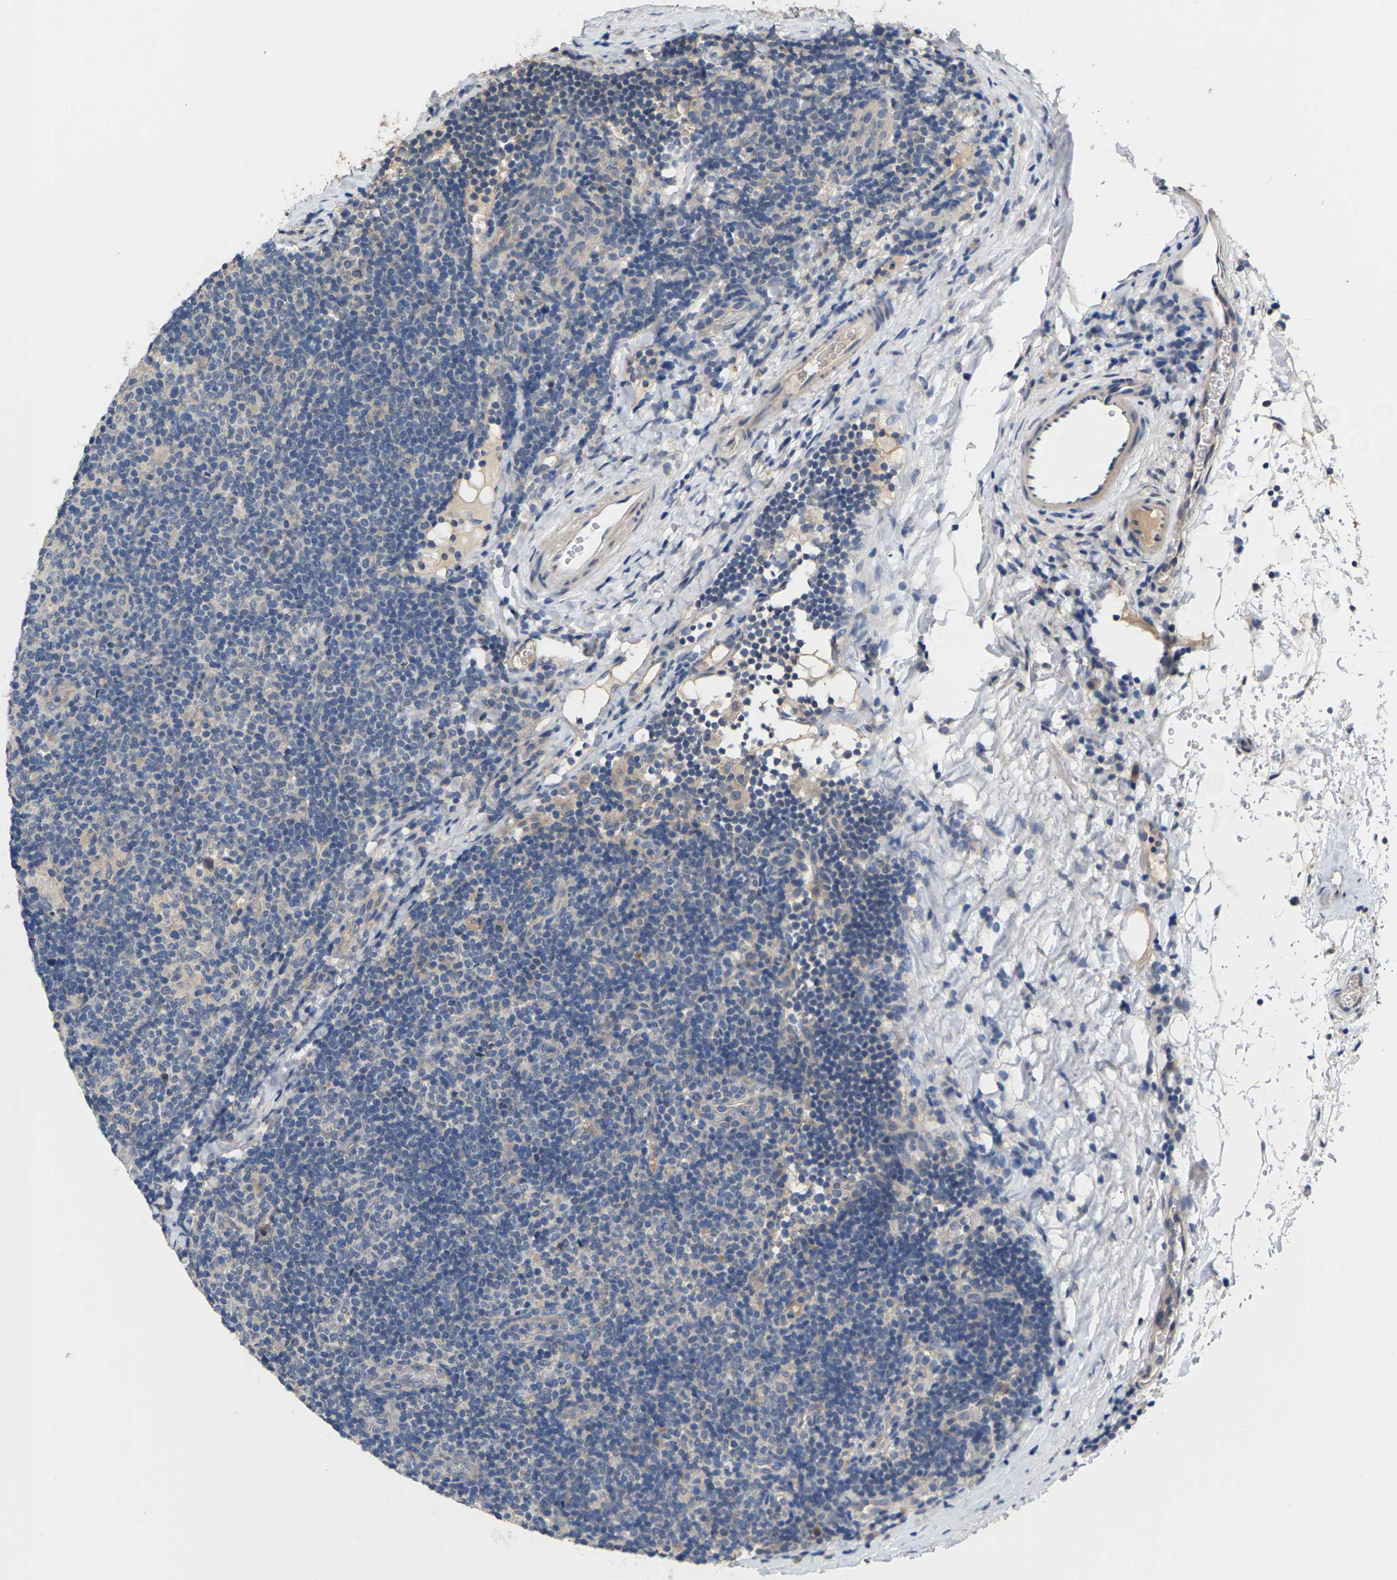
{"staining": {"intensity": "weak", "quantity": "<25%", "location": "cytoplasmic/membranous"}, "tissue": "lymphoma", "cell_type": "Tumor cells", "image_type": "cancer", "snomed": [{"axis": "morphology", "description": "Hodgkin's disease, NOS"}, {"axis": "topography", "description": "Lymph node"}], "caption": "Immunohistochemical staining of Hodgkin's disease exhibits no significant positivity in tumor cells.", "gene": "SLC2A2", "patient": {"sex": "female", "age": 57}}